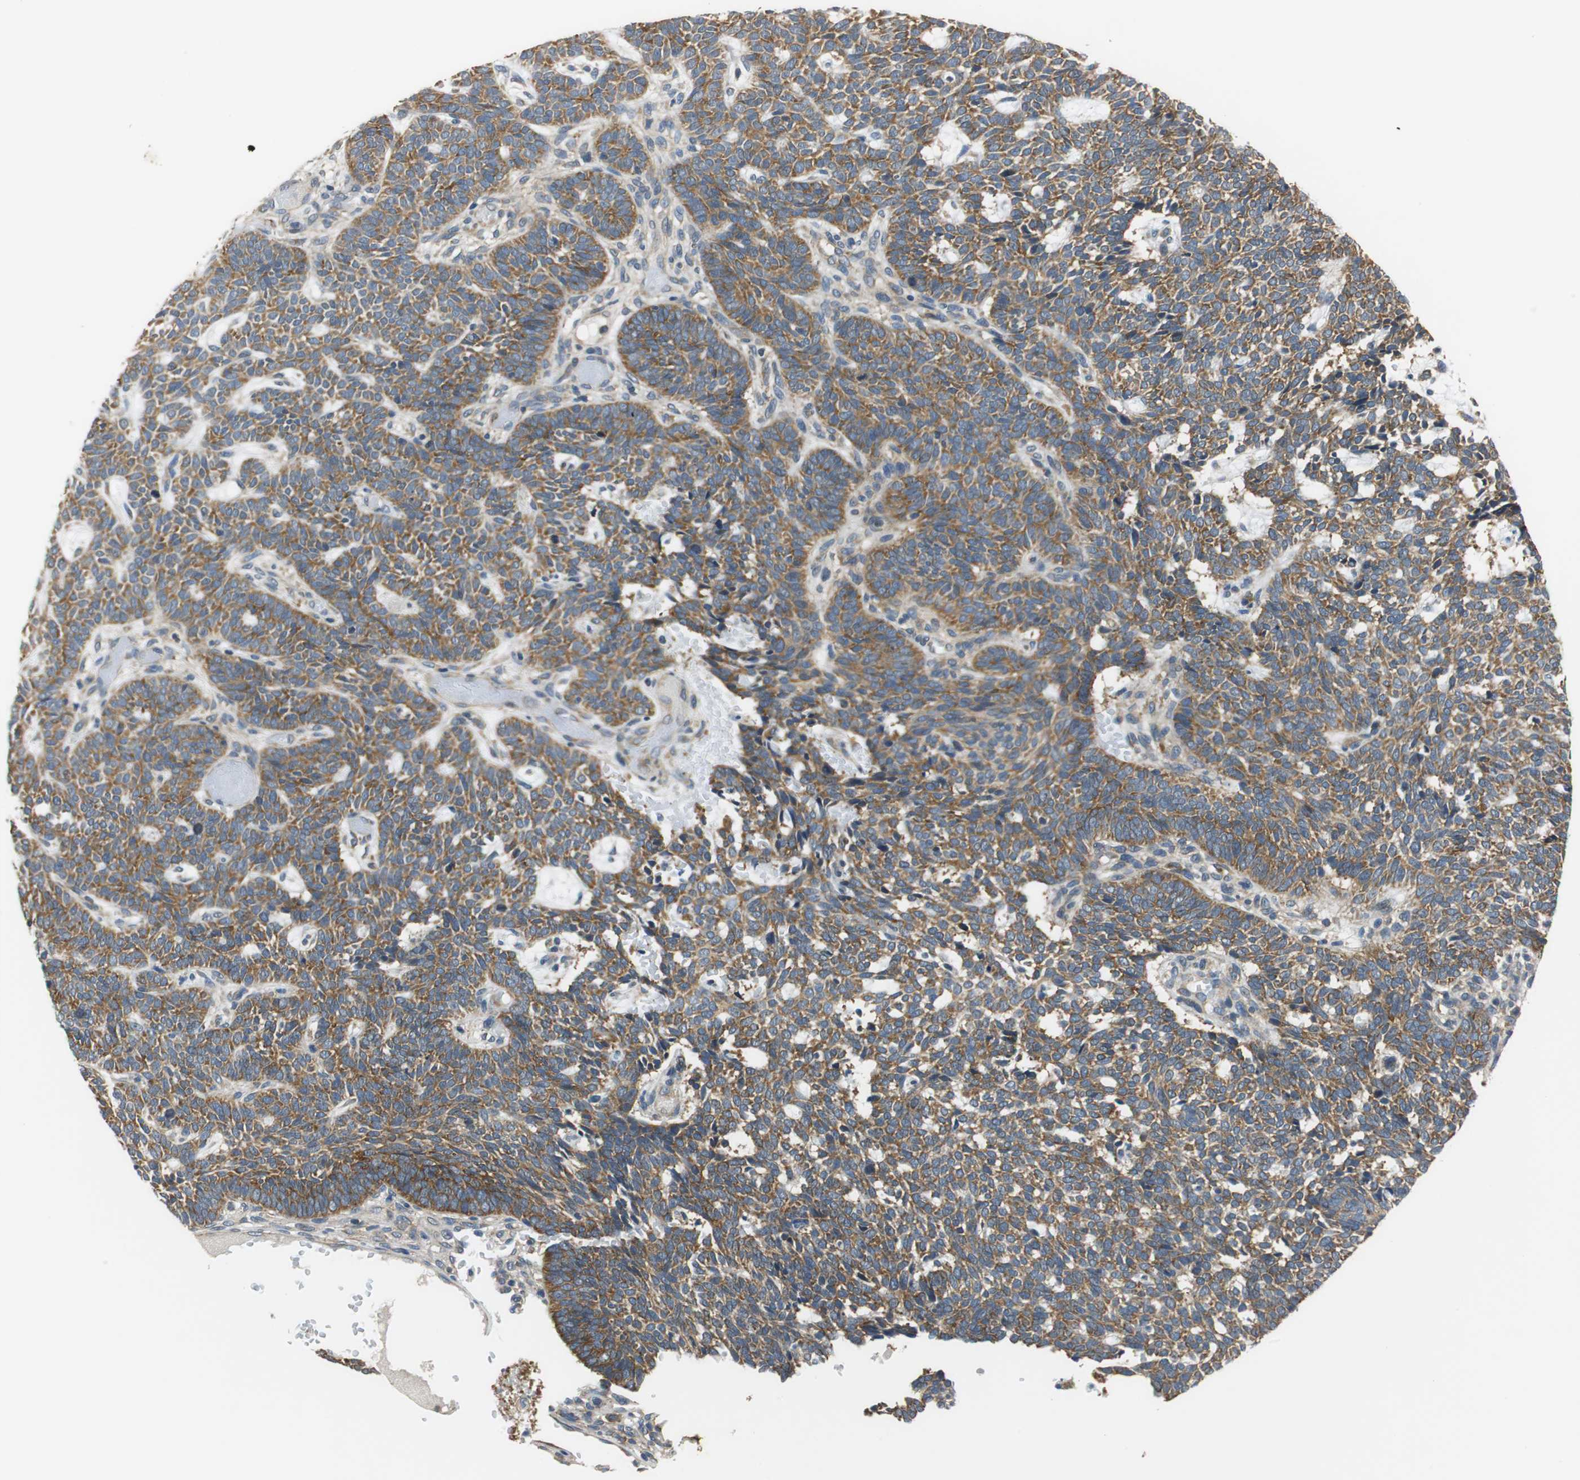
{"staining": {"intensity": "moderate", "quantity": ">75%", "location": "cytoplasmic/membranous"}, "tissue": "skin cancer", "cell_type": "Tumor cells", "image_type": "cancer", "snomed": [{"axis": "morphology", "description": "Normal tissue, NOS"}, {"axis": "morphology", "description": "Basal cell carcinoma"}, {"axis": "topography", "description": "Skin"}], "caption": "Skin basal cell carcinoma was stained to show a protein in brown. There is medium levels of moderate cytoplasmic/membranous positivity in about >75% of tumor cells. Immunohistochemistry (ihc) stains the protein of interest in brown and the nuclei are stained blue.", "gene": "CNOT3", "patient": {"sex": "male", "age": 87}}